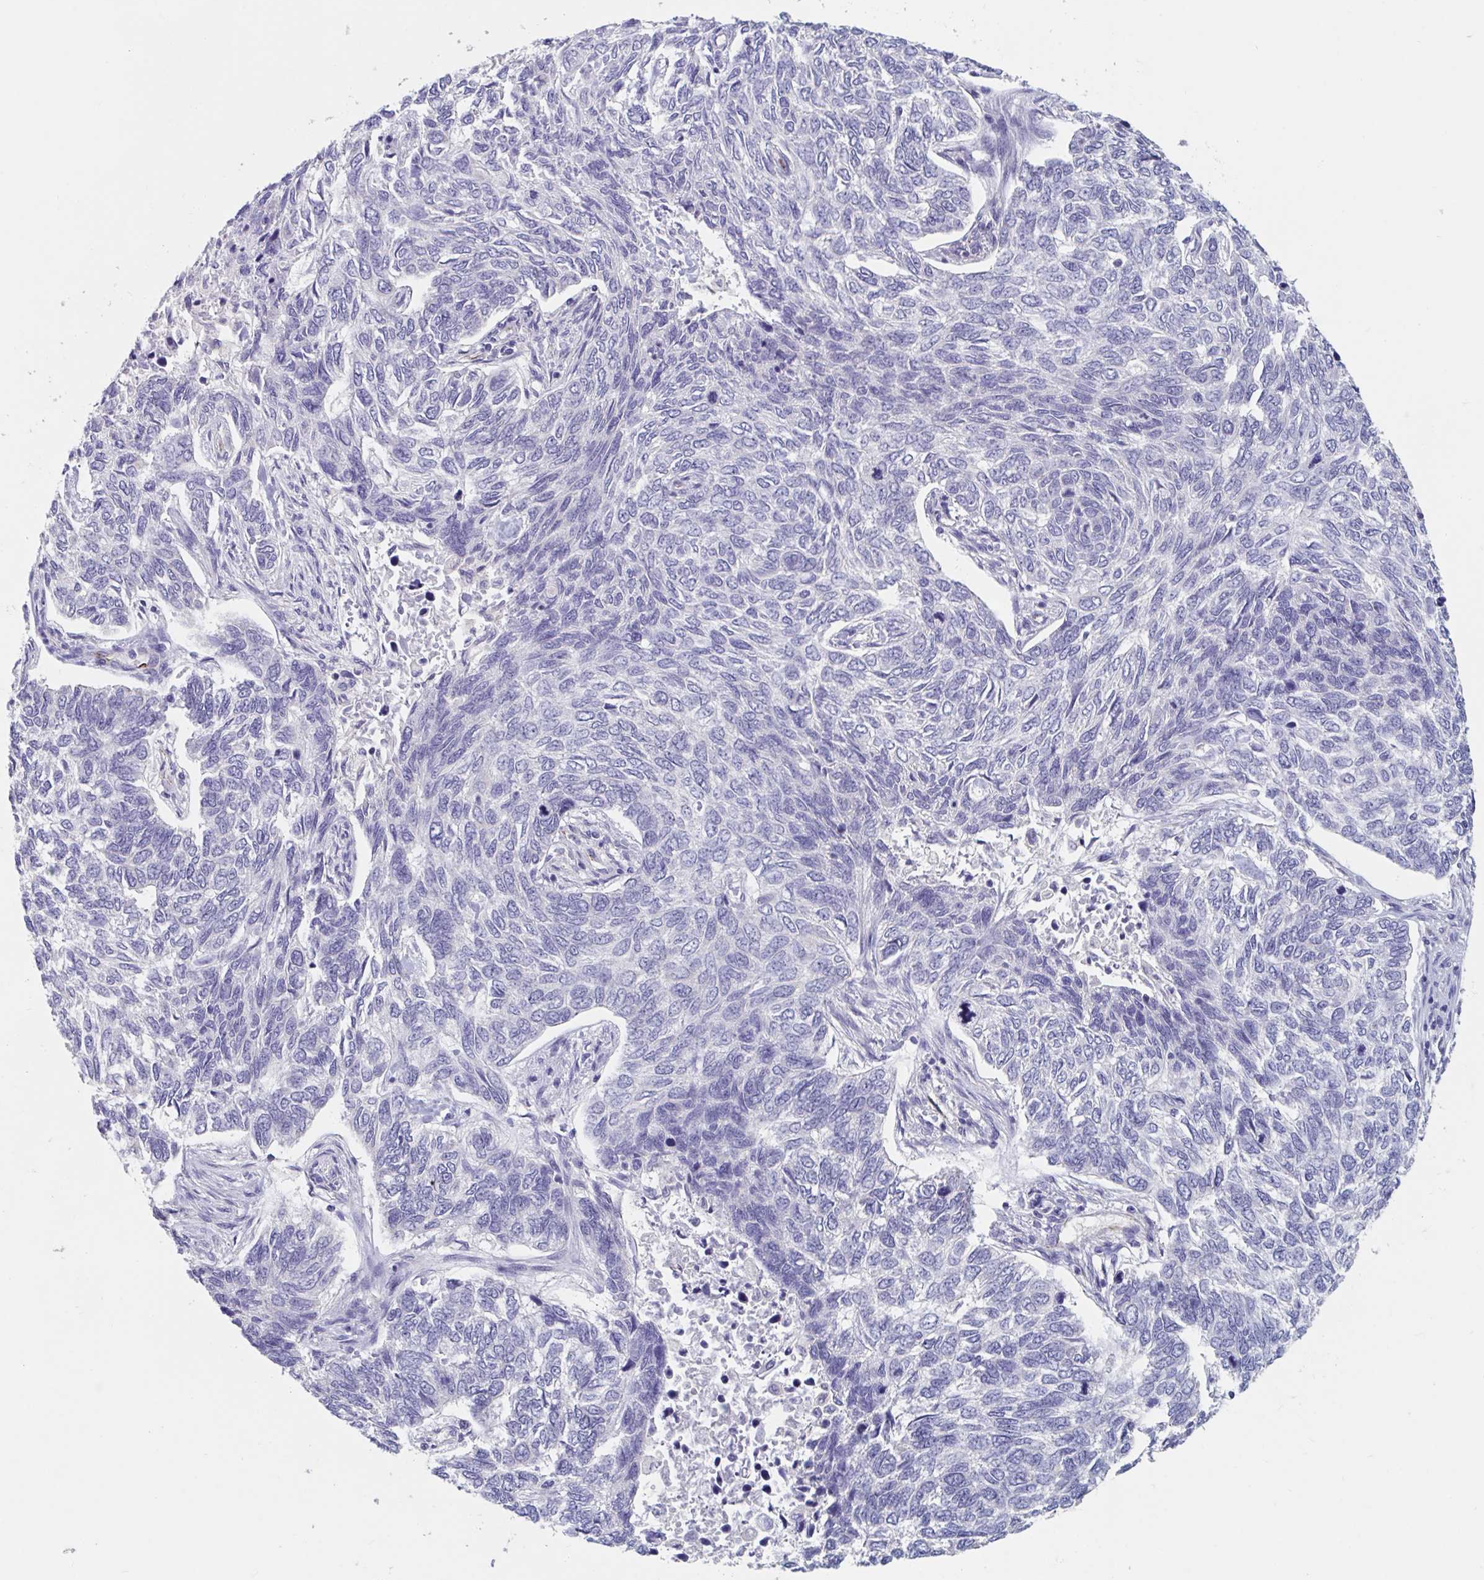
{"staining": {"intensity": "negative", "quantity": "none", "location": "none"}, "tissue": "skin cancer", "cell_type": "Tumor cells", "image_type": "cancer", "snomed": [{"axis": "morphology", "description": "Basal cell carcinoma"}, {"axis": "topography", "description": "Skin"}], "caption": "High power microscopy histopathology image of an immunohistochemistry photomicrograph of skin cancer, revealing no significant staining in tumor cells.", "gene": "ABHD16A", "patient": {"sex": "female", "age": 65}}